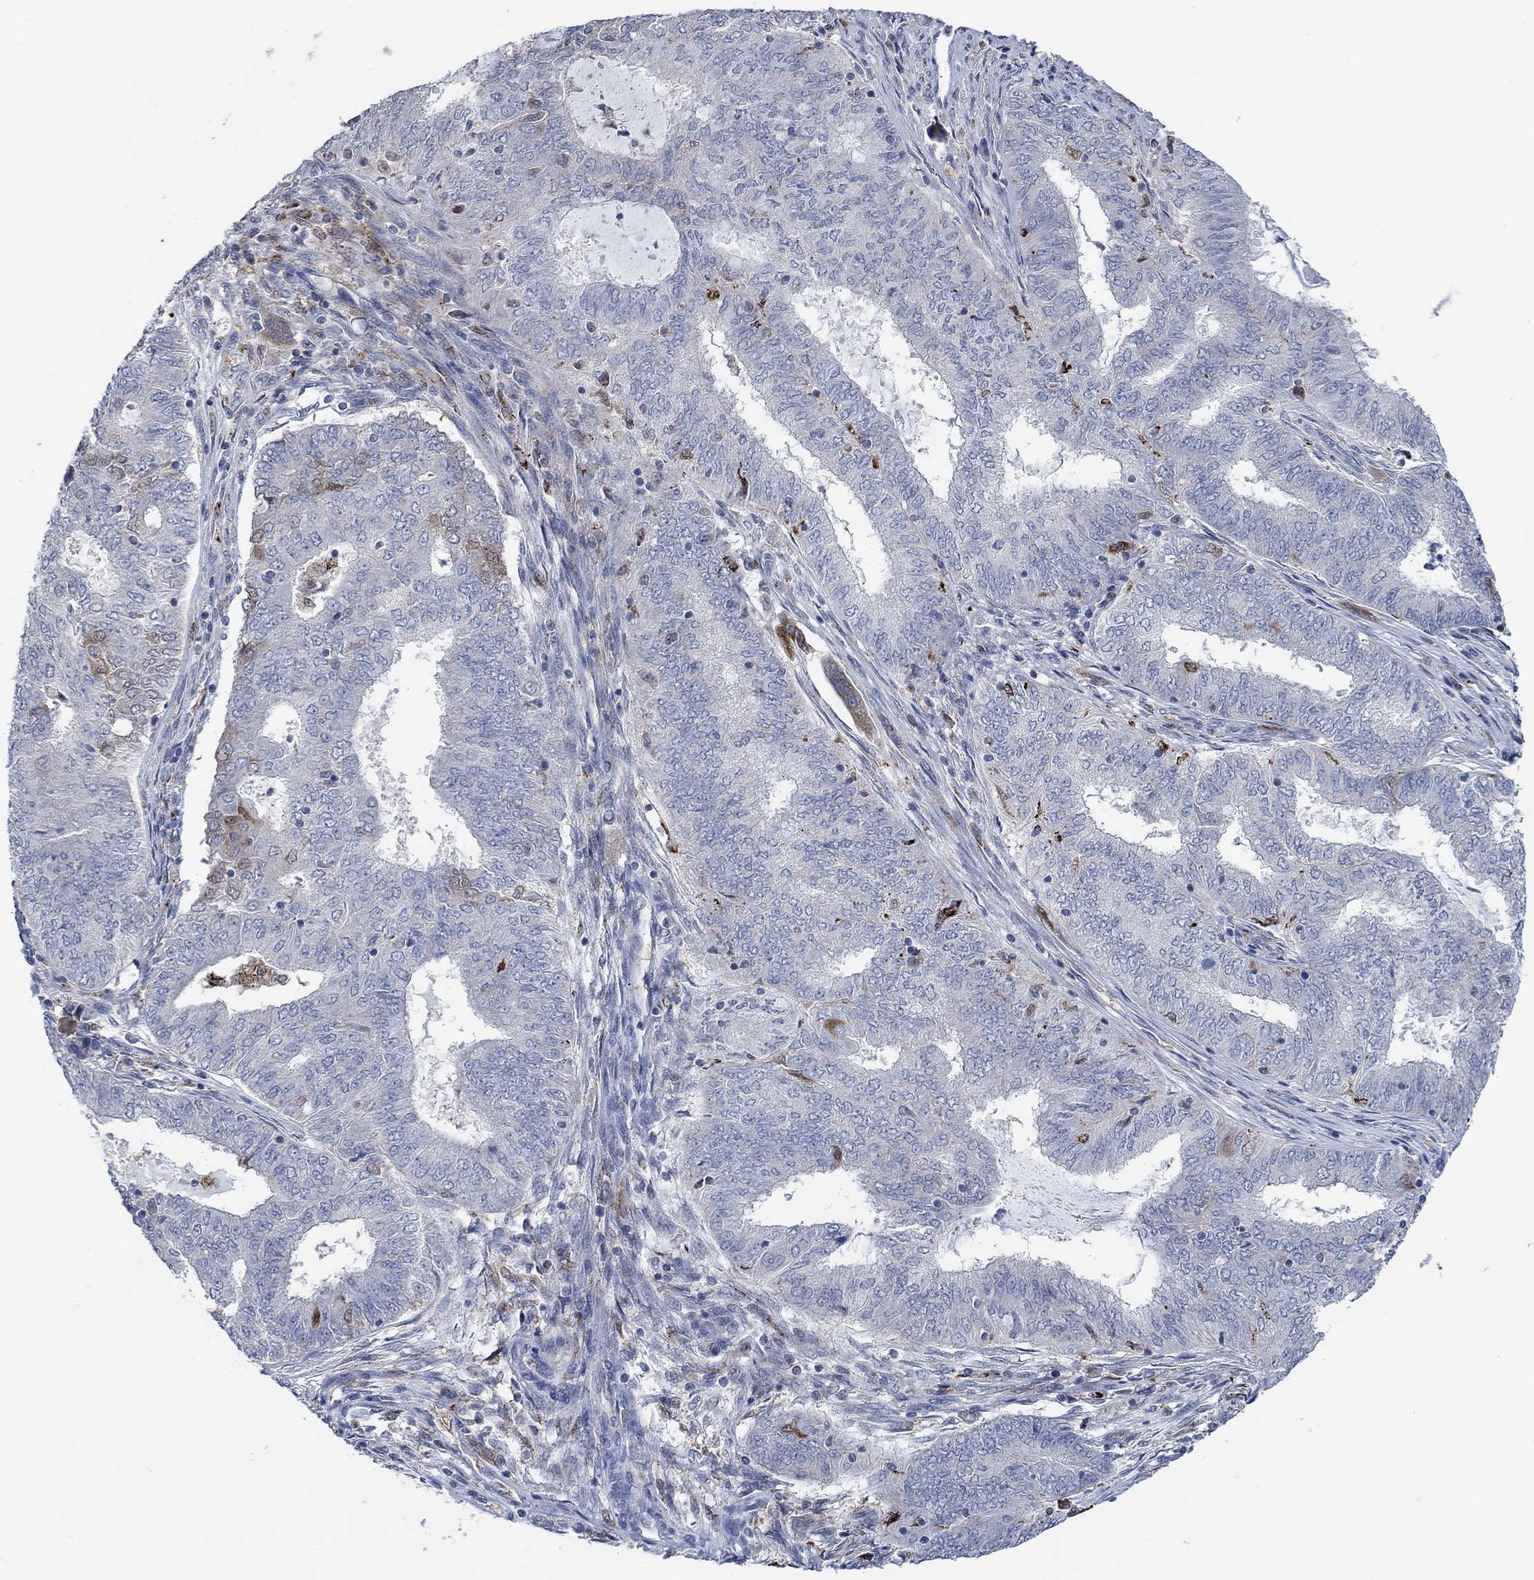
{"staining": {"intensity": "negative", "quantity": "none", "location": "none"}, "tissue": "endometrial cancer", "cell_type": "Tumor cells", "image_type": "cancer", "snomed": [{"axis": "morphology", "description": "Adenocarcinoma, NOS"}, {"axis": "topography", "description": "Endometrium"}], "caption": "Immunohistochemical staining of human endometrial cancer (adenocarcinoma) exhibits no significant positivity in tumor cells. (Immunohistochemistry (ihc), brightfield microscopy, high magnification).", "gene": "MPP1", "patient": {"sex": "female", "age": 62}}